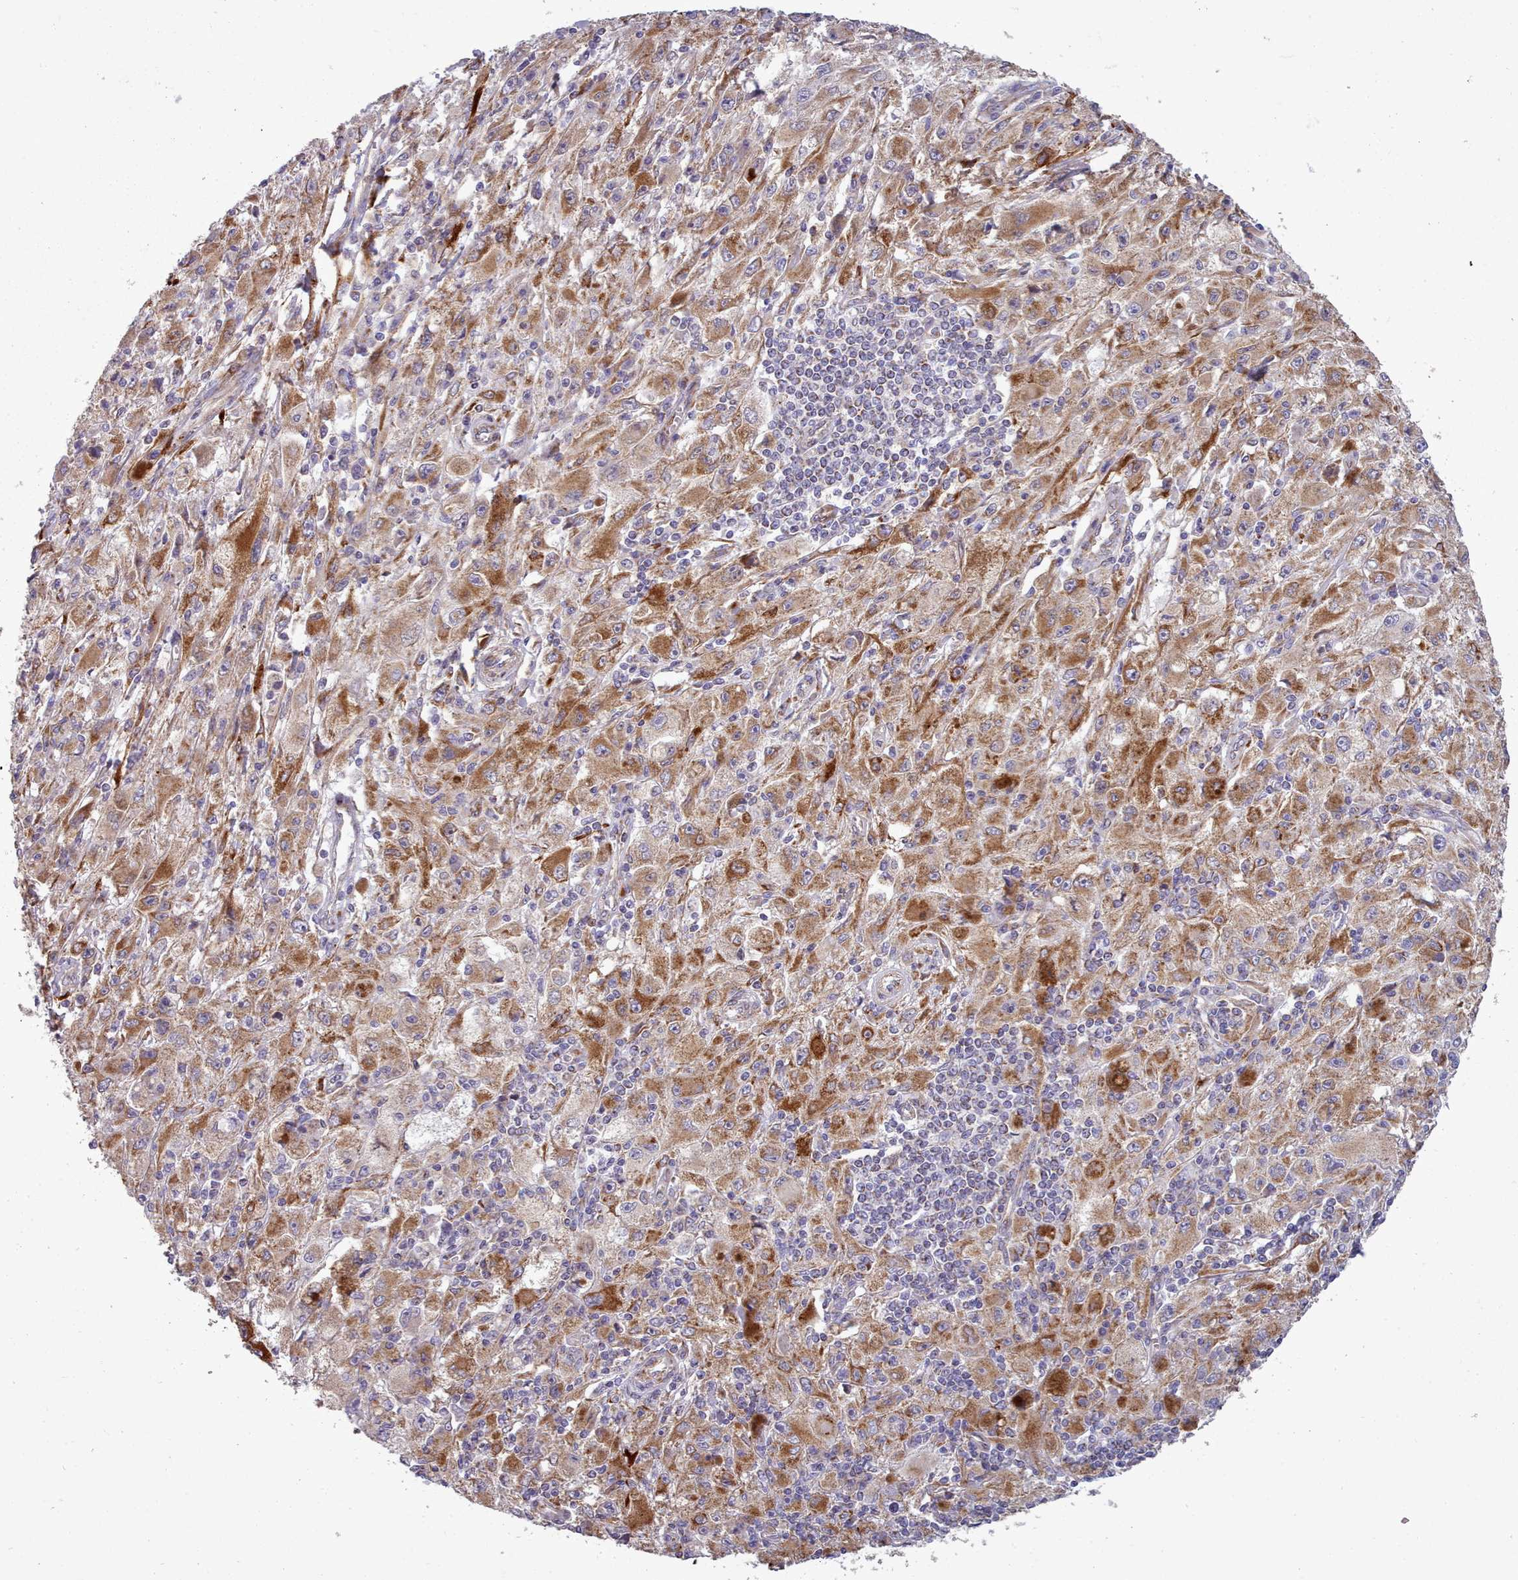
{"staining": {"intensity": "moderate", "quantity": ">75%", "location": "cytoplasmic/membranous"}, "tissue": "melanoma", "cell_type": "Tumor cells", "image_type": "cancer", "snomed": [{"axis": "morphology", "description": "Malignant melanoma, Metastatic site"}, {"axis": "topography", "description": "Skin"}], "caption": "An immunohistochemistry (IHC) micrograph of tumor tissue is shown. Protein staining in brown labels moderate cytoplasmic/membranous positivity in melanoma within tumor cells. (DAB = brown stain, brightfield microscopy at high magnification).", "gene": "FKBP10", "patient": {"sex": "male", "age": 53}}